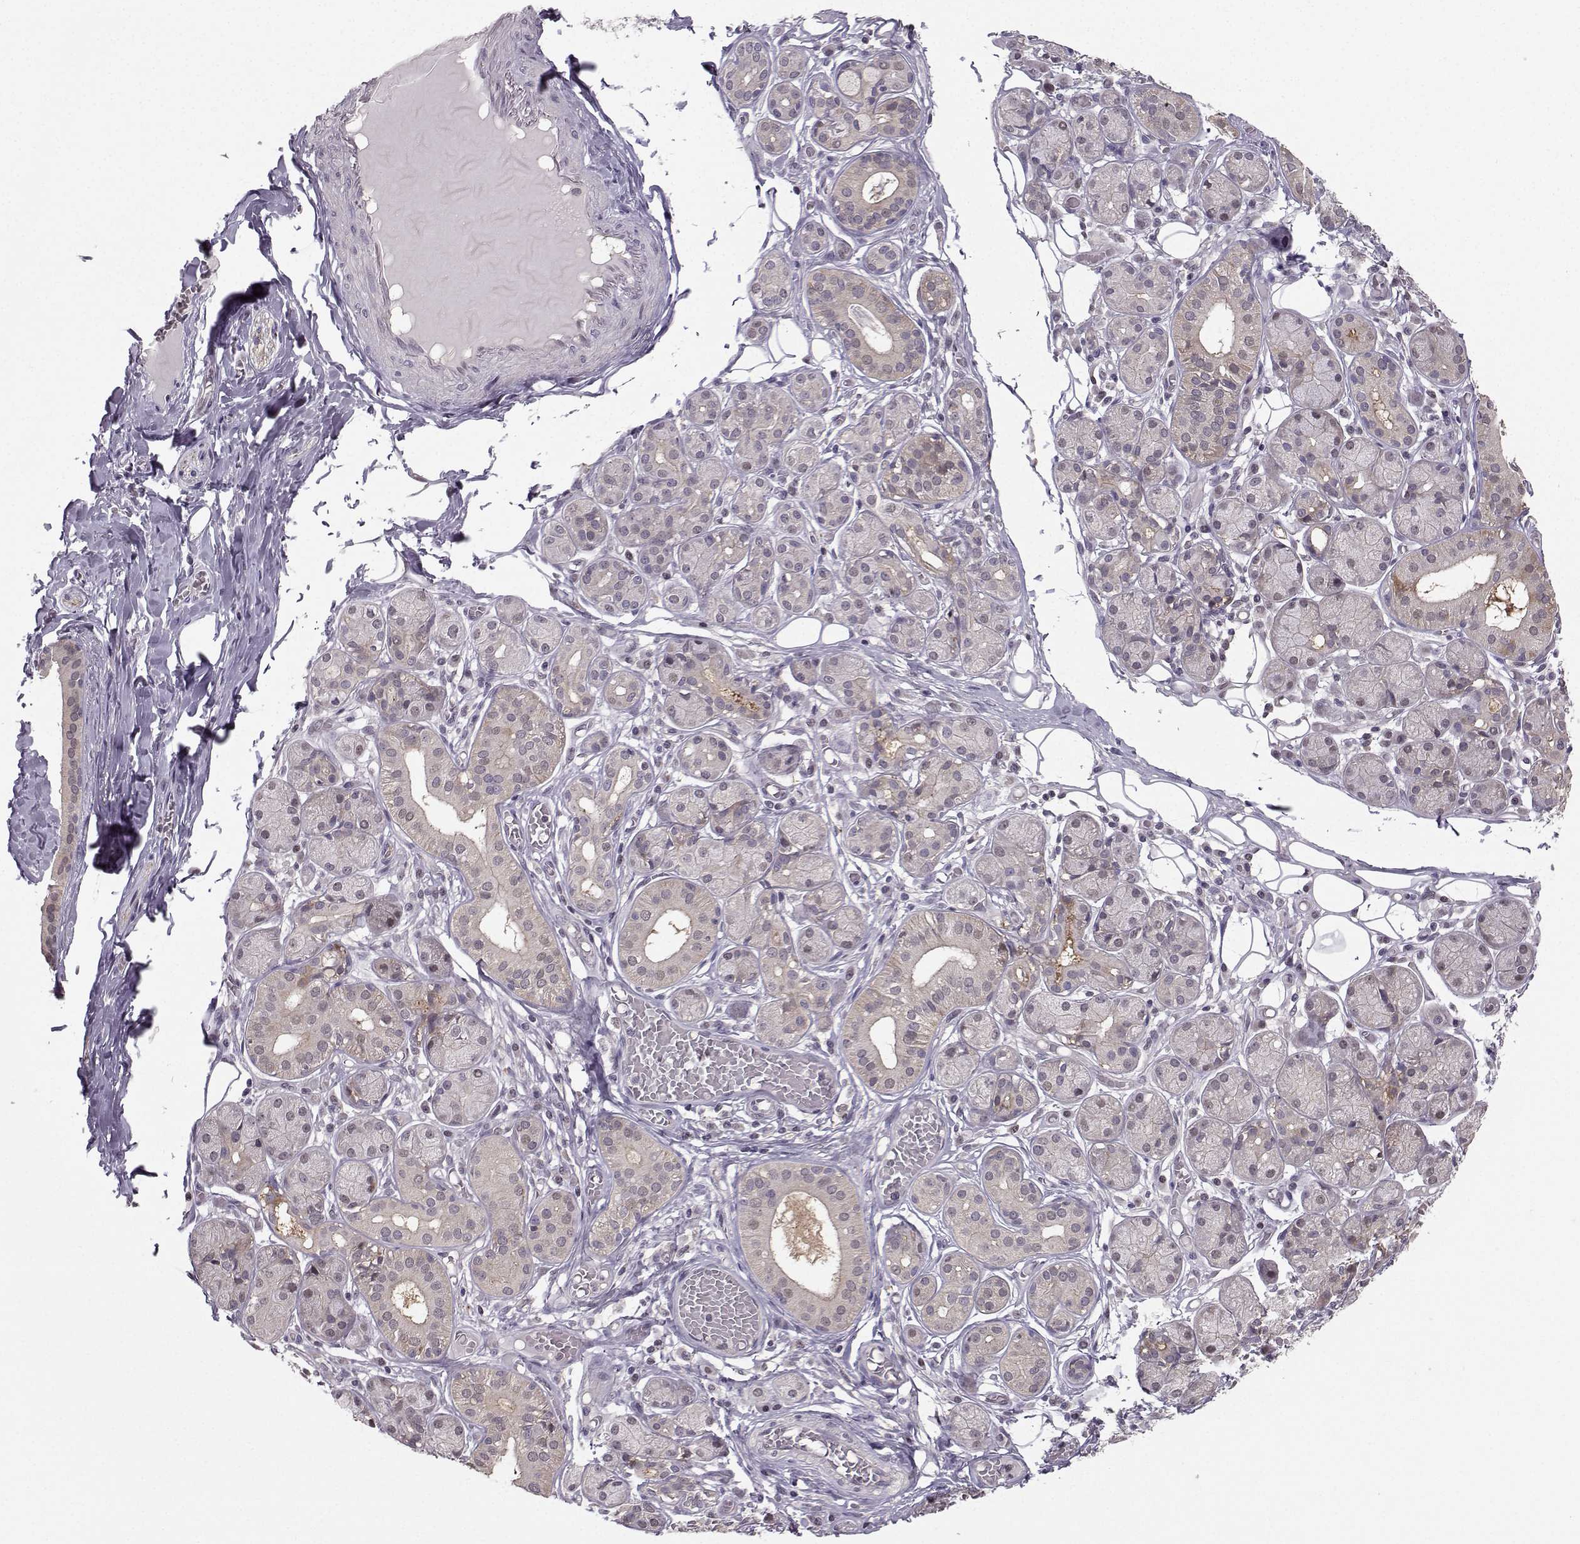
{"staining": {"intensity": "negative", "quantity": "none", "location": "none"}, "tissue": "salivary gland", "cell_type": "Glandular cells", "image_type": "normal", "snomed": [{"axis": "morphology", "description": "Normal tissue, NOS"}, {"axis": "topography", "description": "Salivary gland"}, {"axis": "topography", "description": "Peripheral nerve tissue"}], "caption": "Immunohistochemical staining of unremarkable salivary gland reveals no significant staining in glandular cells.", "gene": "PKP2", "patient": {"sex": "male", "age": 71}}